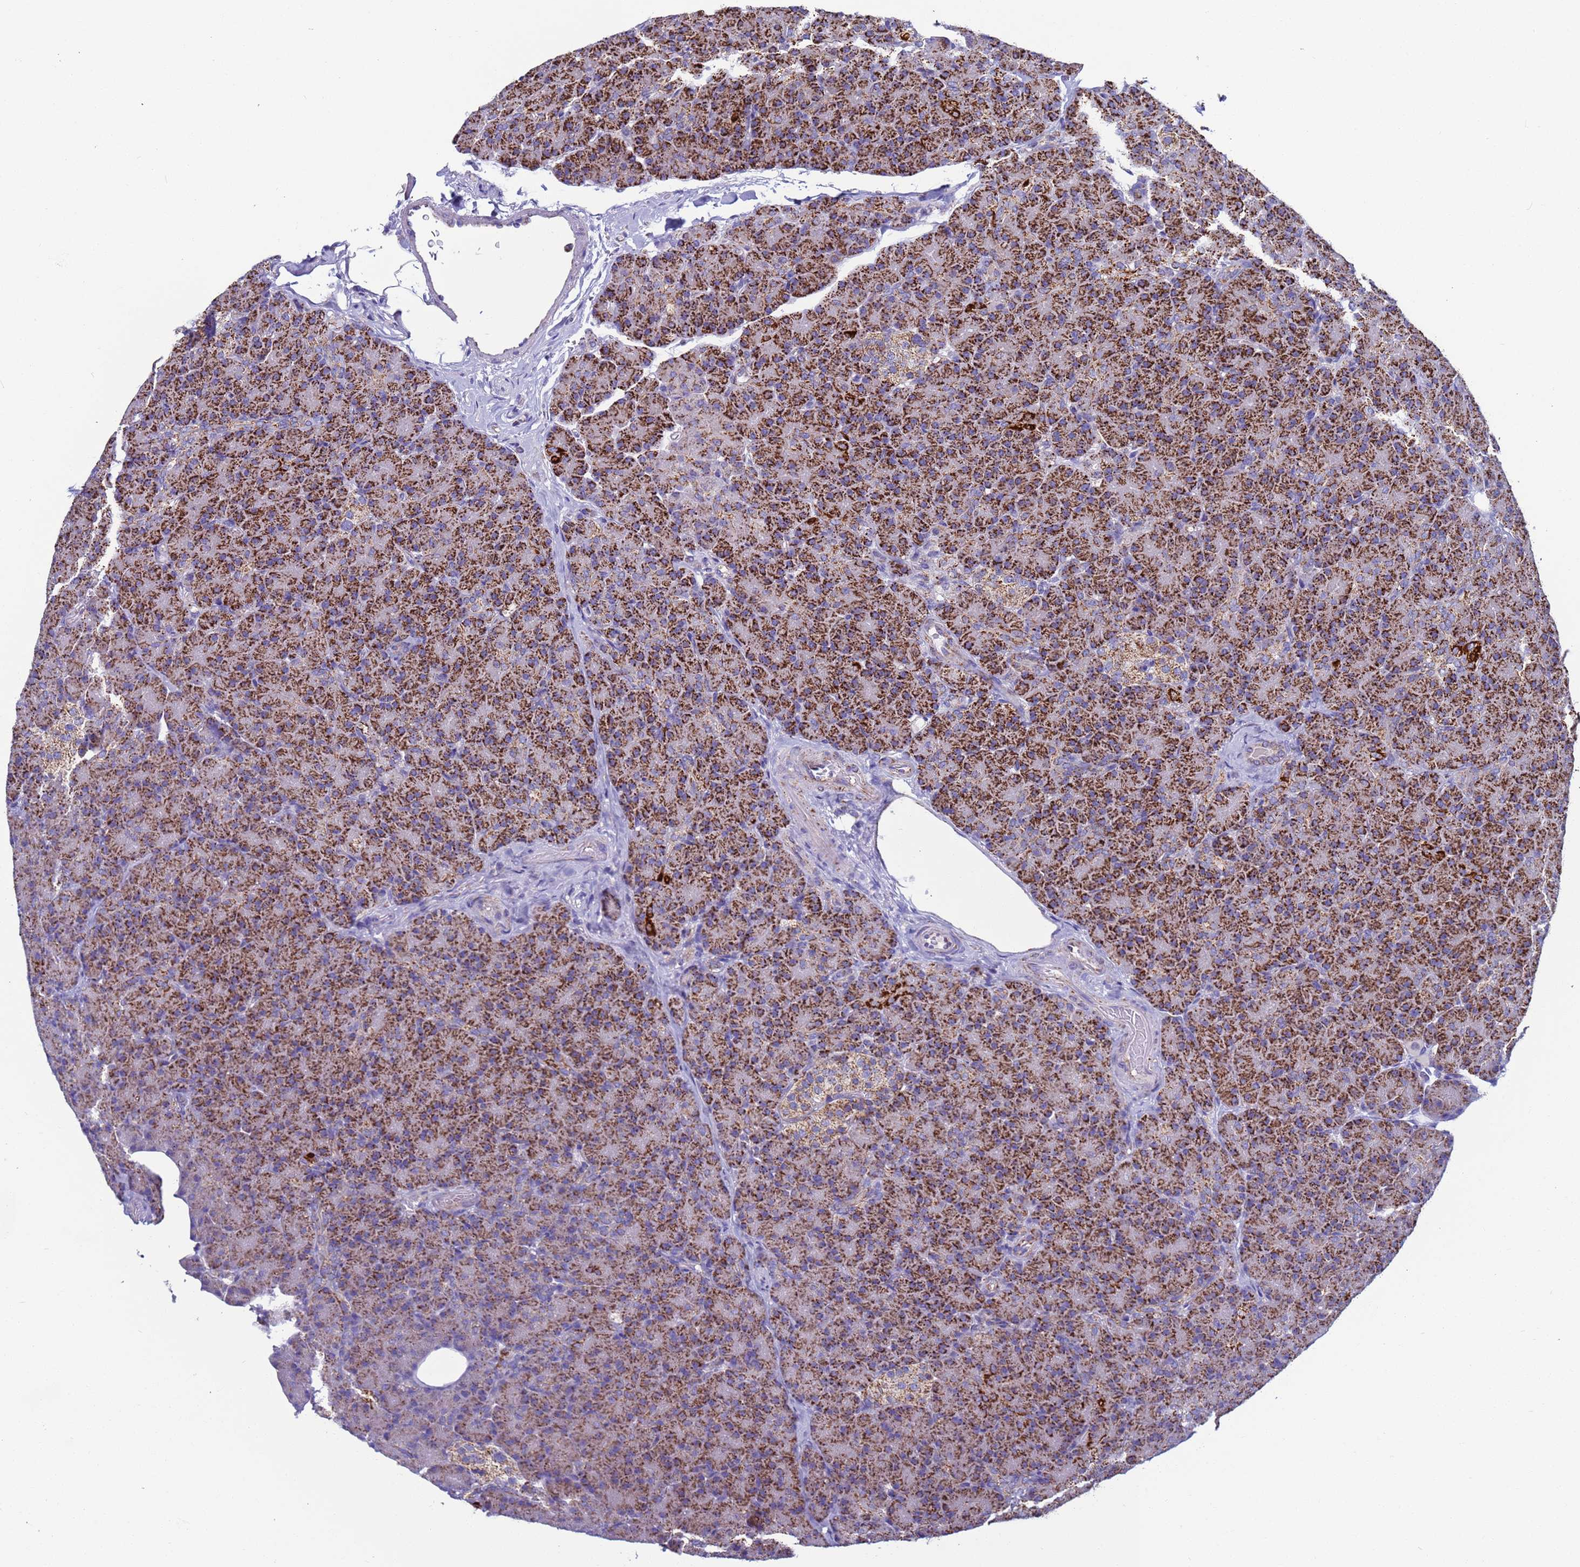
{"staining": {"intensity": "strong", "quantity": ">75%", "location": "cytoplasmic/membranous"}, "tissue": "pancreas", "cell_type": "Exocrine glandular cells", "image_type": "normal", "snomed": [{"axis": "morphology", "description": "Normal tissue, NOS"}, {"axis": "topography", "description": "Pancreas"}], "caption": "A high-resolution image shows immunohistochemistry (IHC) staining of normal pancreas, which displays strong cytoplasmic/membranous expression in approximately >75% of exocrine glandular cells.", "gene": "ZBTB39", "patient": {"sex": "female", "age": 43}}